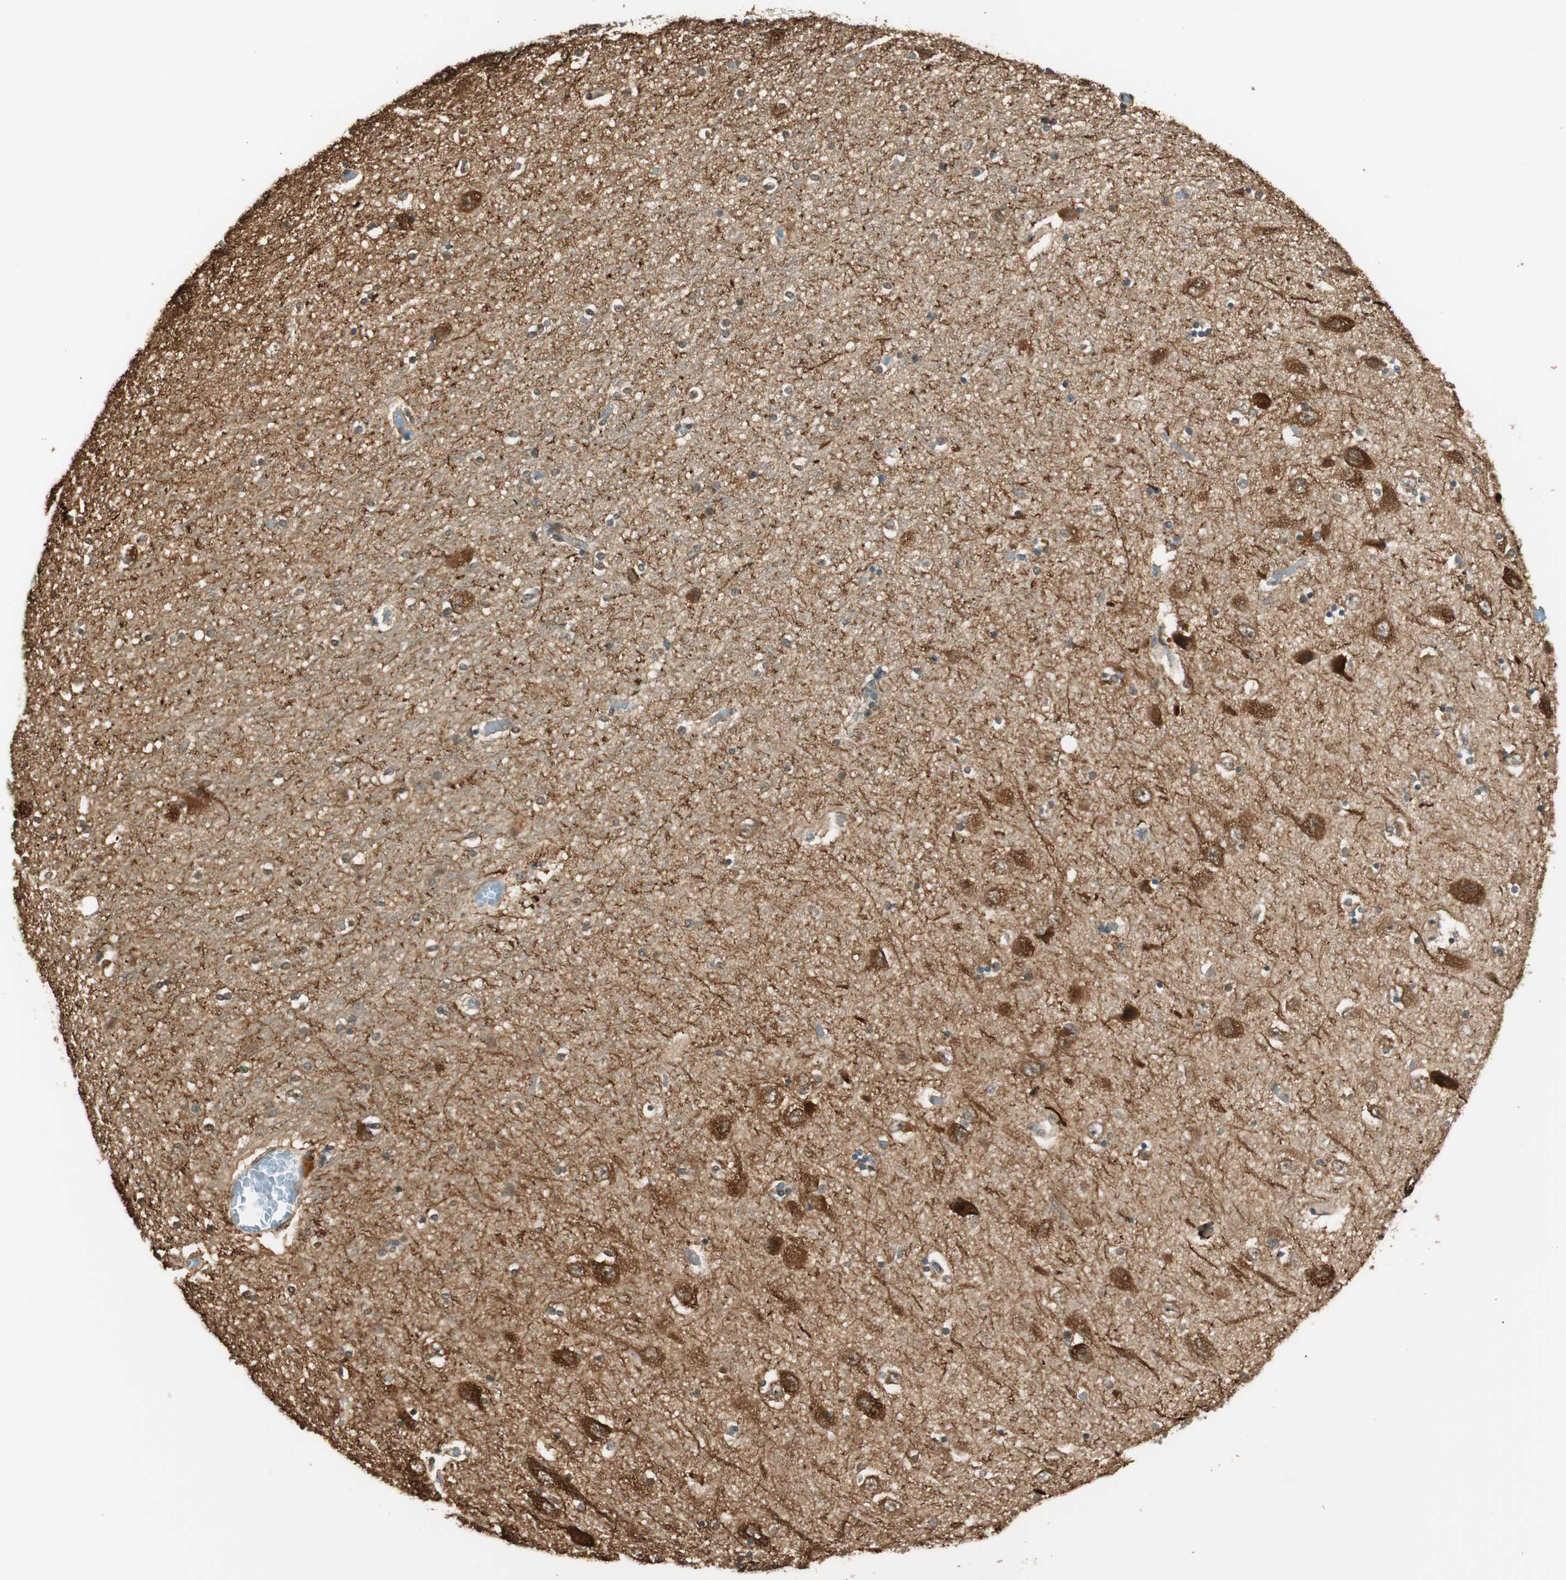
{"staining": {"intensity": "moderate", "quantity": ">75%", "location": "cytoplasmic/membranous,nuclear"}, "tissue": "hippocampus", "cell_type": "Glial cells", "image_type": "normal", "snomed": [{"axis": "morphology", "description": "Normal tissue, NOS"}, {"axis": "topography", "description": "Hippocampus"}], "caption": "IHC histopathology image of normal hippocampus: human hippocampus stained using immunohistochemistry reveals medium levels of moderate protein expression localized specifically in the cytoplasmic/membranous,nuclear of glial cells, appearing as a cytoplasmic/membranous,nuclear brown color.", "gene": "ENSG00000268870", "patient": {"sex": "female", "age": 54}}